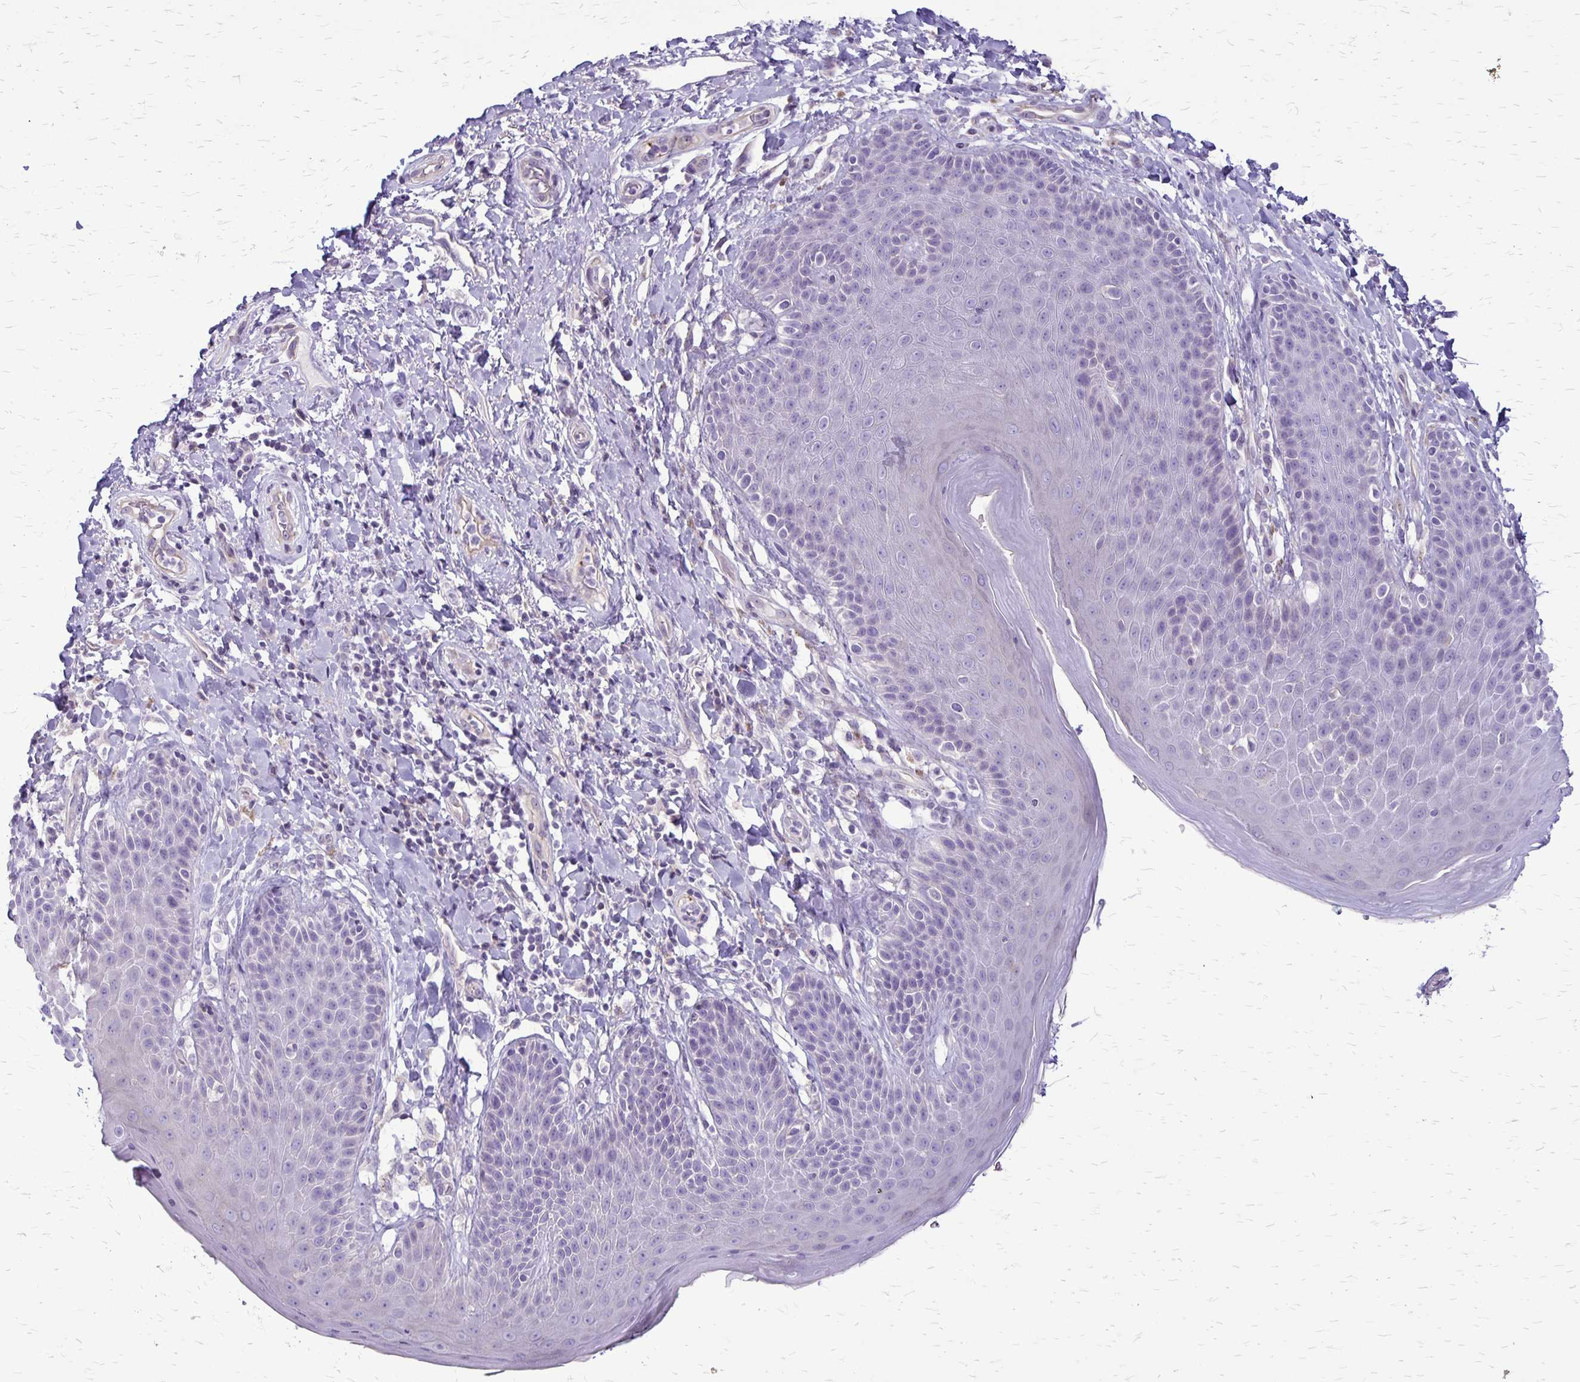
{"staining": {"intensity": "negative", "quantity": "none", "location": "none"}, "tissue": "skin", "cell_type": "Epidermal cells", "image_type": "normal", "snomed": [{"axis": "morphology", "description": "Normal tissue, NOS"}, {"axis": "topography", "description": "Anal"}, {"axis": "topography", "description": "Peripheral nerve tissue"}], "caption": "Immunohistochemical staining of benign skin displays no significant expression in epidermal cells.", "gene": "GP9", "patient": {"sex": "male", "age": 51}}